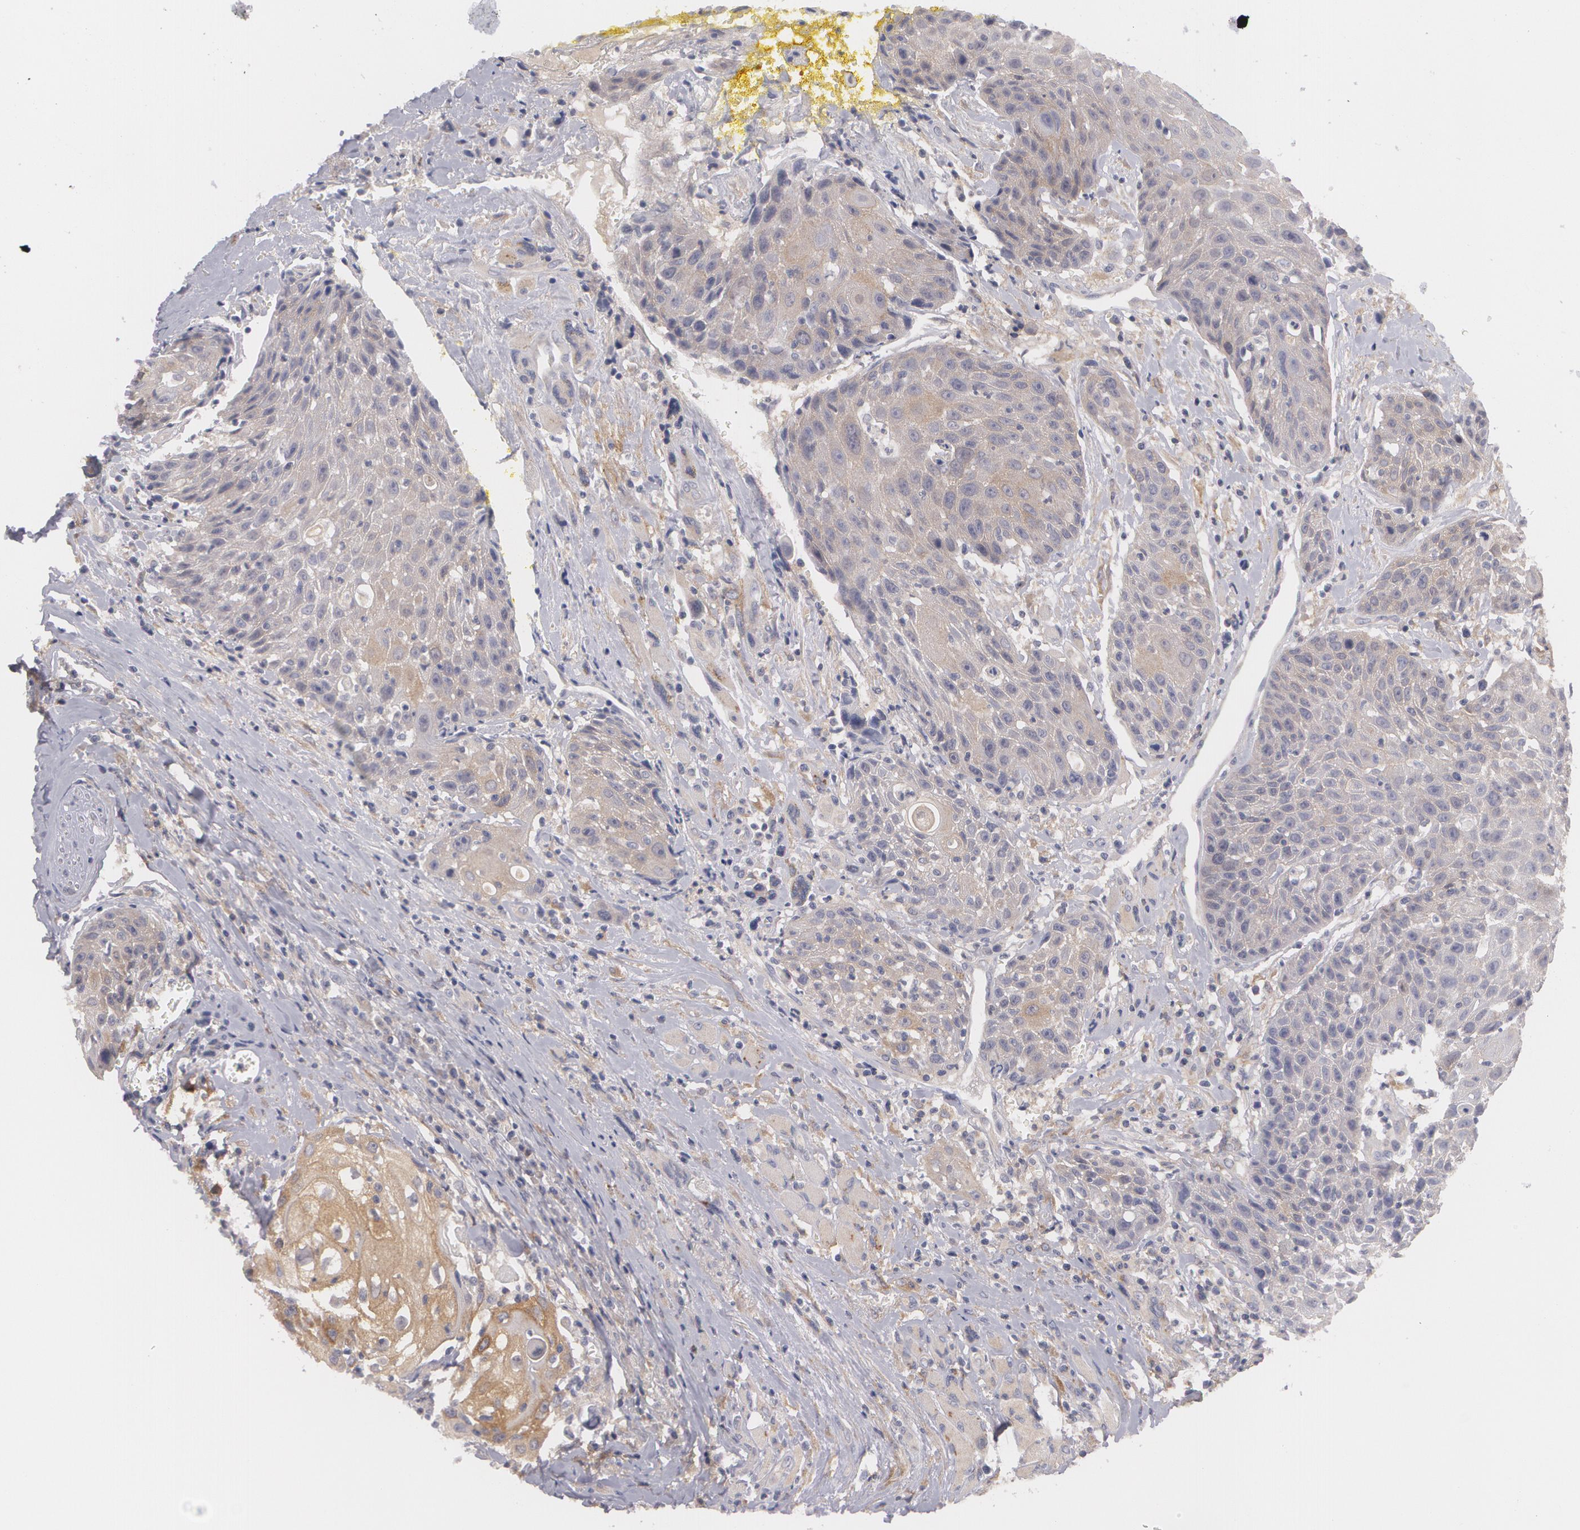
{"staining": {"intensity": "moderate", "quantity": ">75%", "location": "cytoplasmic/membranous"}, "tissue": "head and neck cancer", "cell_type": "Tumor cells", "image_type": "cancer", "snomed": [{"axis": "morphology", "description": "Squamous cell carcinoma, NOS"}, {"axis": "topography", "description": "Oral tissue"}, {"axis": "topography", "description": "Head-Neck"}], "caption": "The micrograph demonstrates staining of head and neck cancer (squamous cell carcinoma), revealing moderate cytoplasmic/membranous protein positivity (brown color) within tumor cells.", "gene": "CASK", "patient": {"sex": "female", "age": 82}}